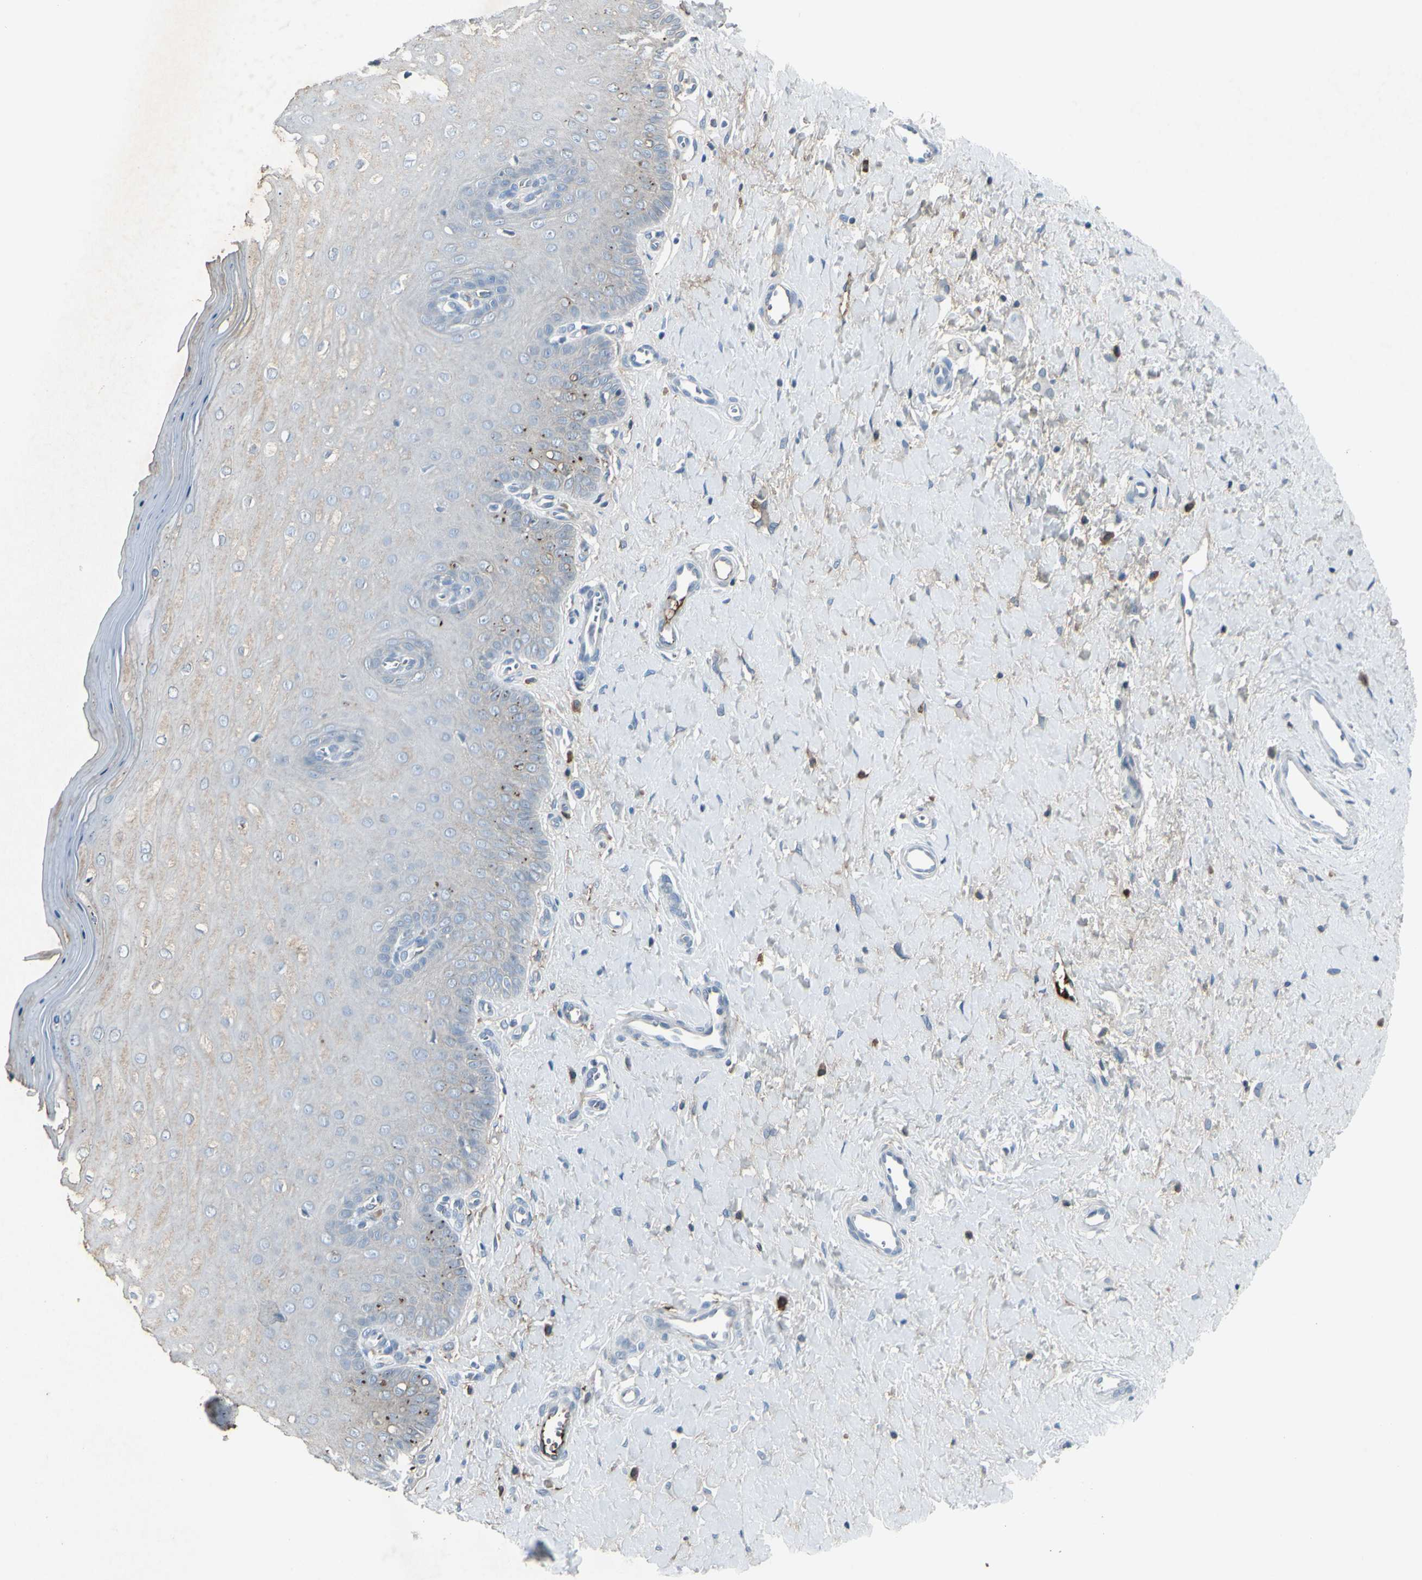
{"staining": {"intensity": "negative", "quantity": "none", "location": "none"}, "tissue": "cervix", "cell_type": "Glandular cells", "image_type": "normal", "snomed": [{"axis": "morphology", "description": "Normal tissue, NOS"}, {"axis": "topography", "description": "Cervix"}], "caption": "Immunohistochemistry of unremarkable cervix shows no staining in glandular cells.", "gene": "IGHM", "patient": {"sex": "female", "age": 55}}